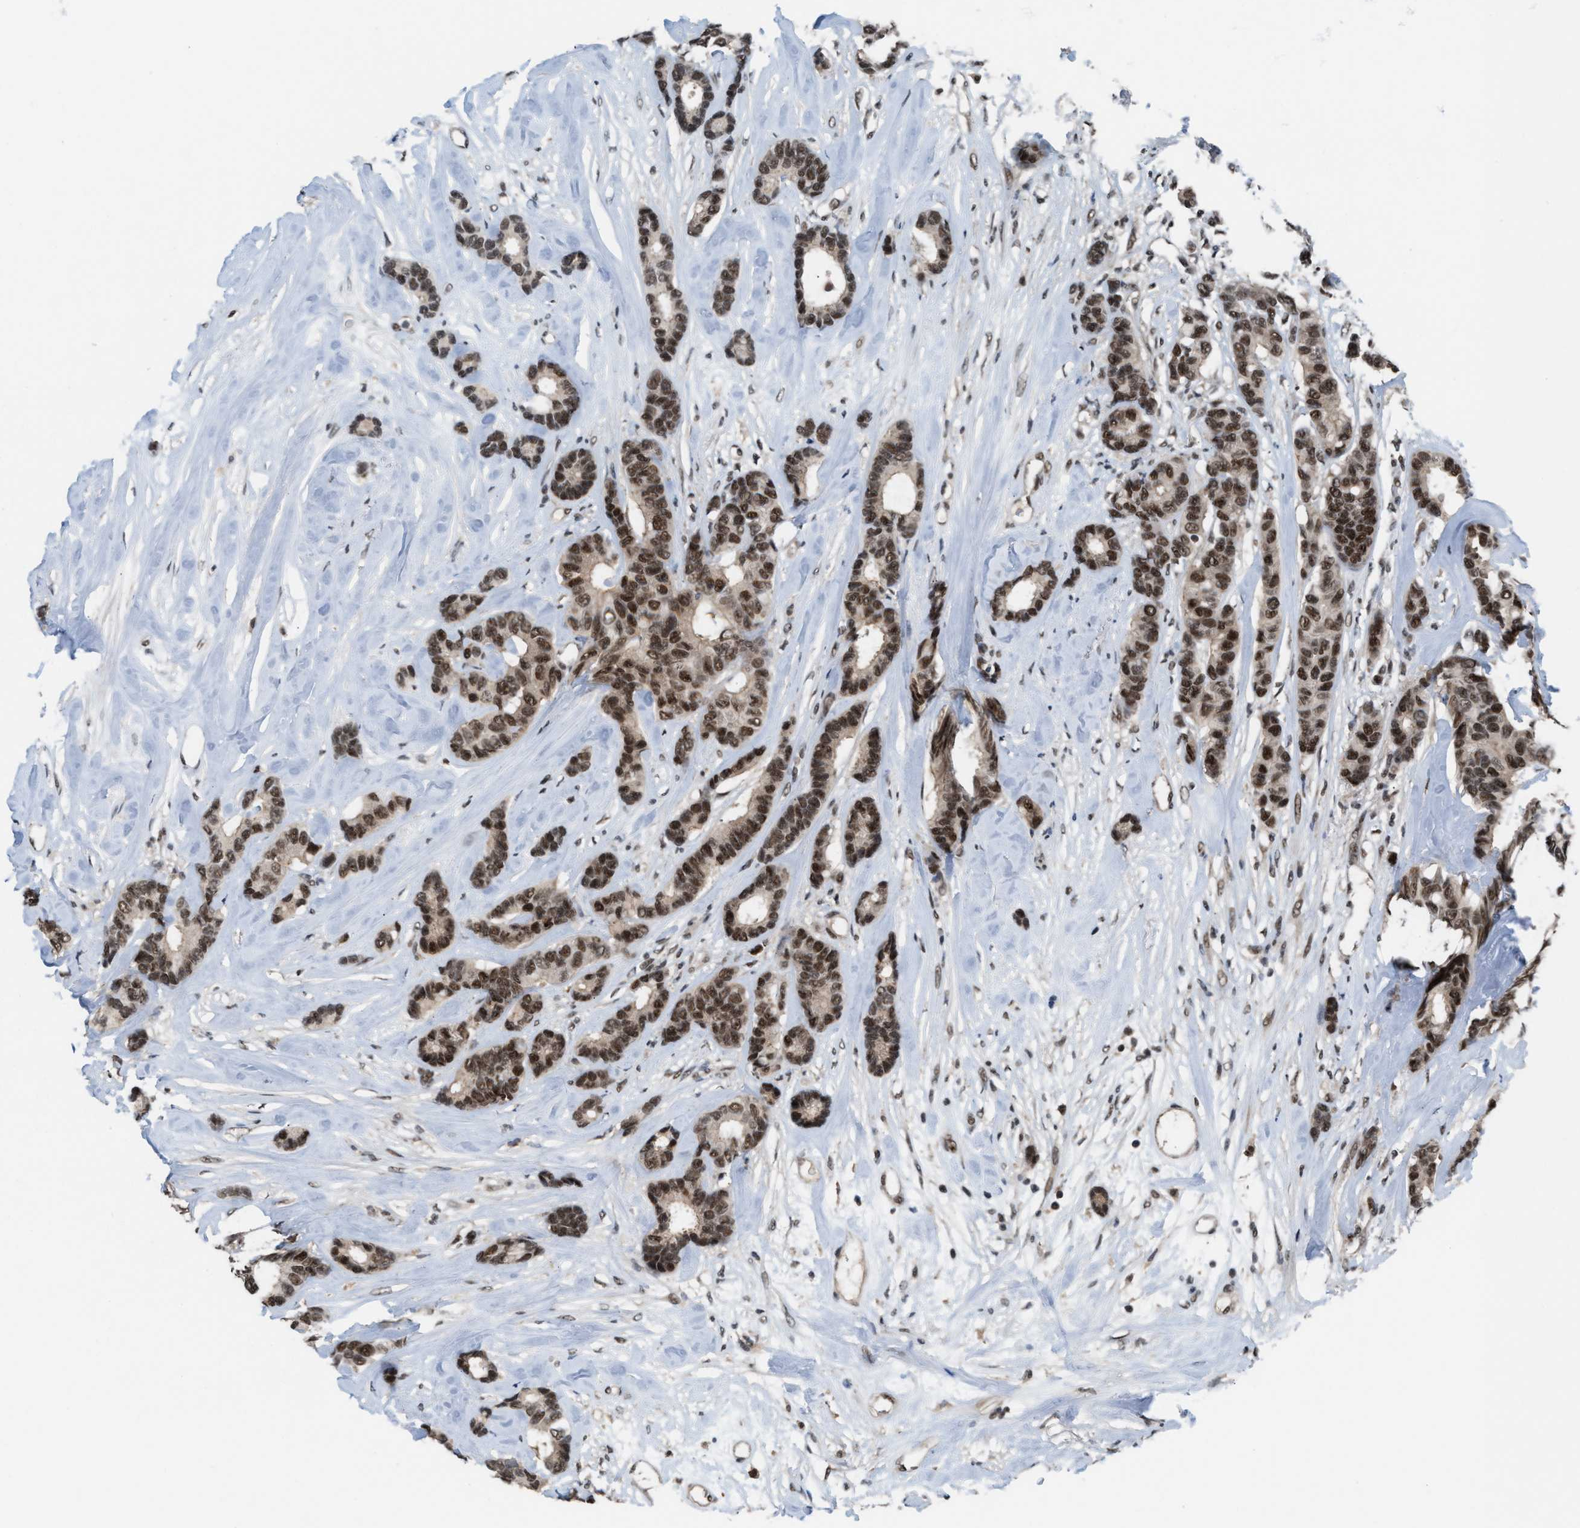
{"staining": {"intensity": "strong", "quantity": ">75%", "location": "nuclear"}, "tissue": "breast cancer", "cell_type": "Tumor cells", "image_type": "cancer", "snomed": [{"axis": "morphology", "description": "Duct carcinoma"}, {"axis": "topography", "description": "Breast"}], "caption": "IHC (DAB) staining of human intraductal carcinoma (breast) demonstrates strong nuclear protein staining in about >75% of tumor cells.", "gene": "PRPF4", "patient": {"sex": "female", "age": 87}}